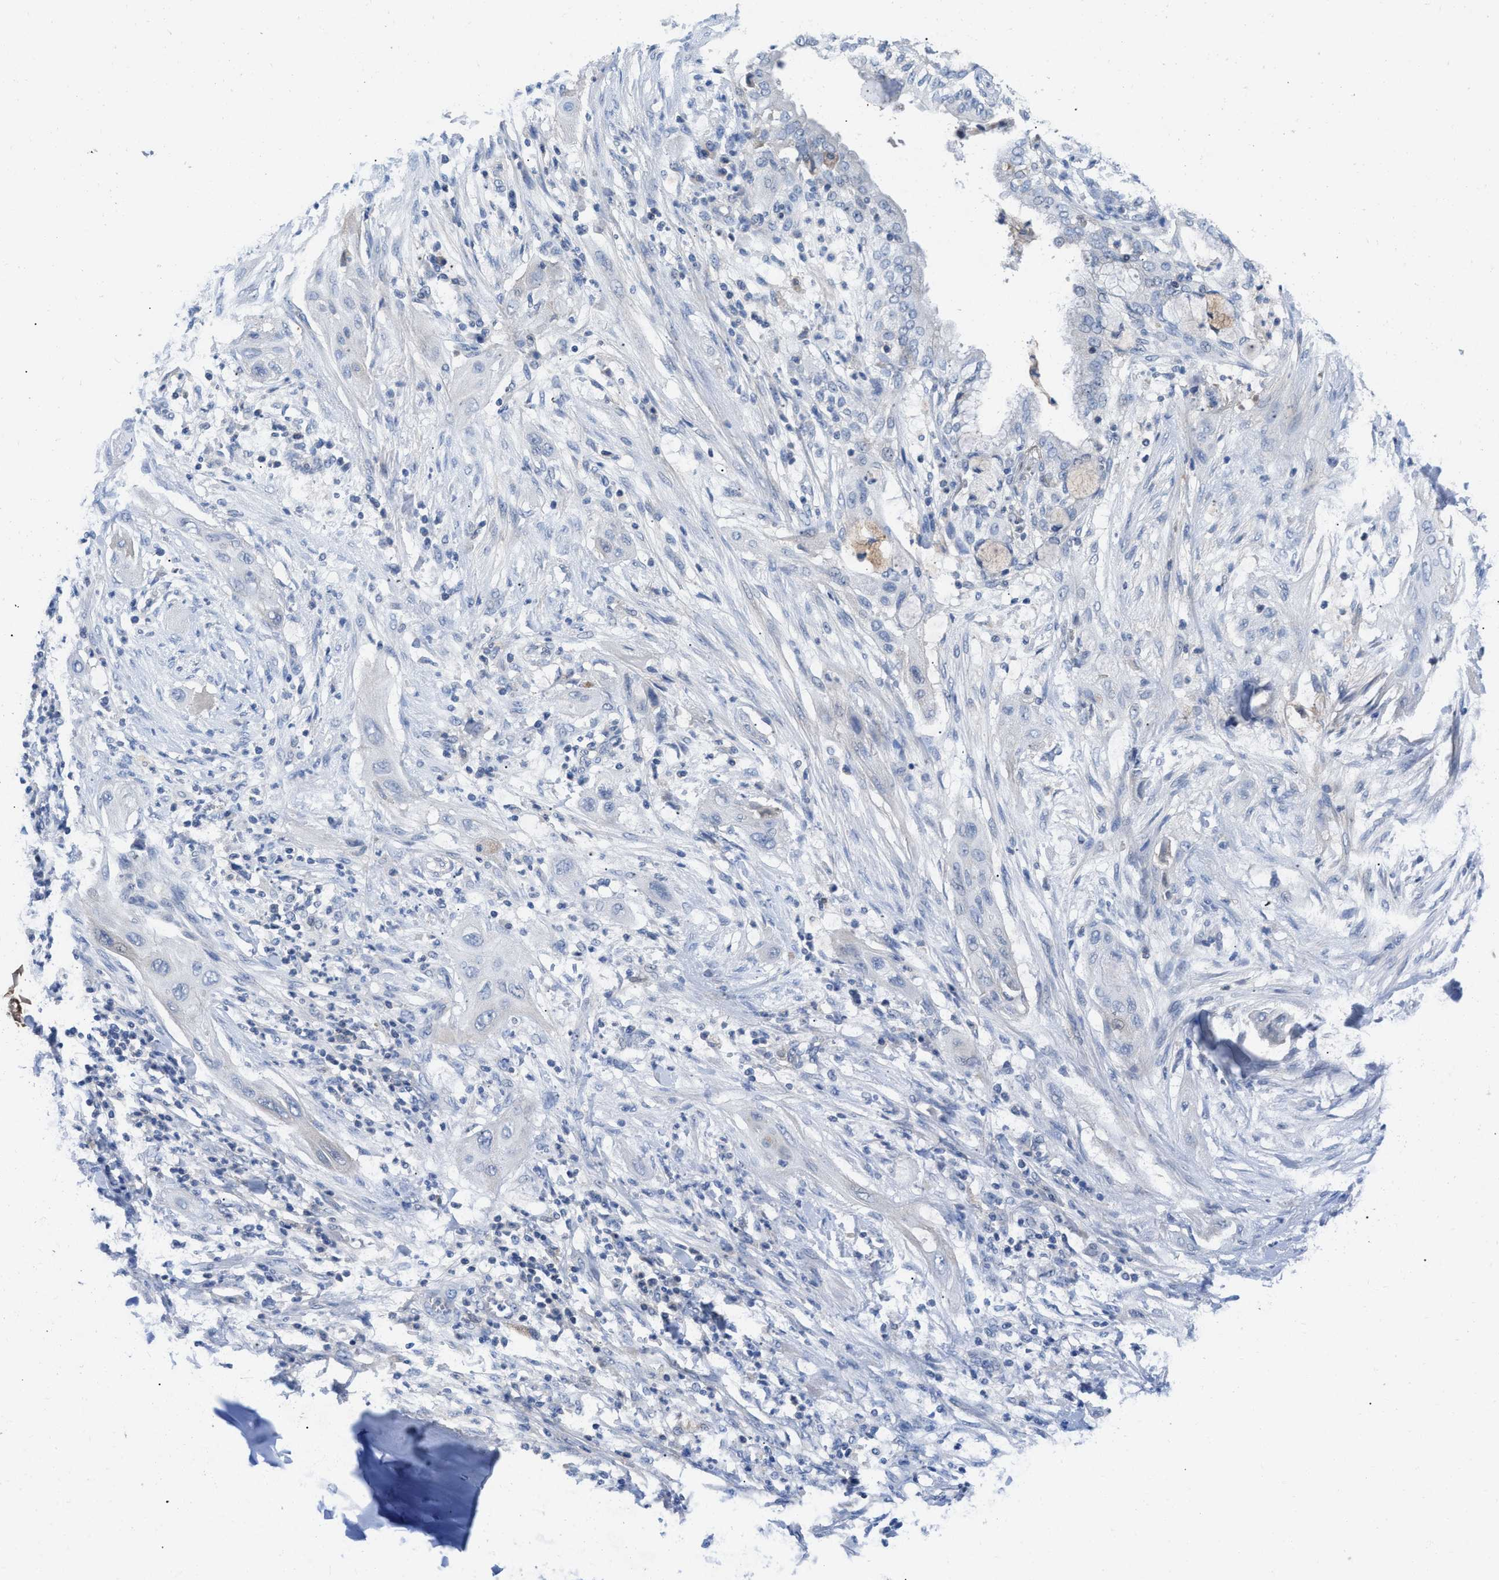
{"staining": {"intensity": "negative", "quantity": "none", "location": "none"}, "tissue": "lung cancer", "cell_type": "Tumor cells", "image_type": "cancer", "snomed": [{"axis": "morphology", "description": "Squamous cell carcinoma, NOS"}, {"axis": "topography", "description": "Lung"}], "caption": "High power microscopy photomicrograph of an immunohistochemistry (IHC) photomicrograph of lung squamous cell carcinoma, revealing no significant expression in tumor cells. The staining is performed using DAB (3,3'-diaminobenzidine) brown chromogen with nuclei counter-stained in using hematoxylin.", "gene": "HPX", "patient": {"sex": "female", "age": 47}}